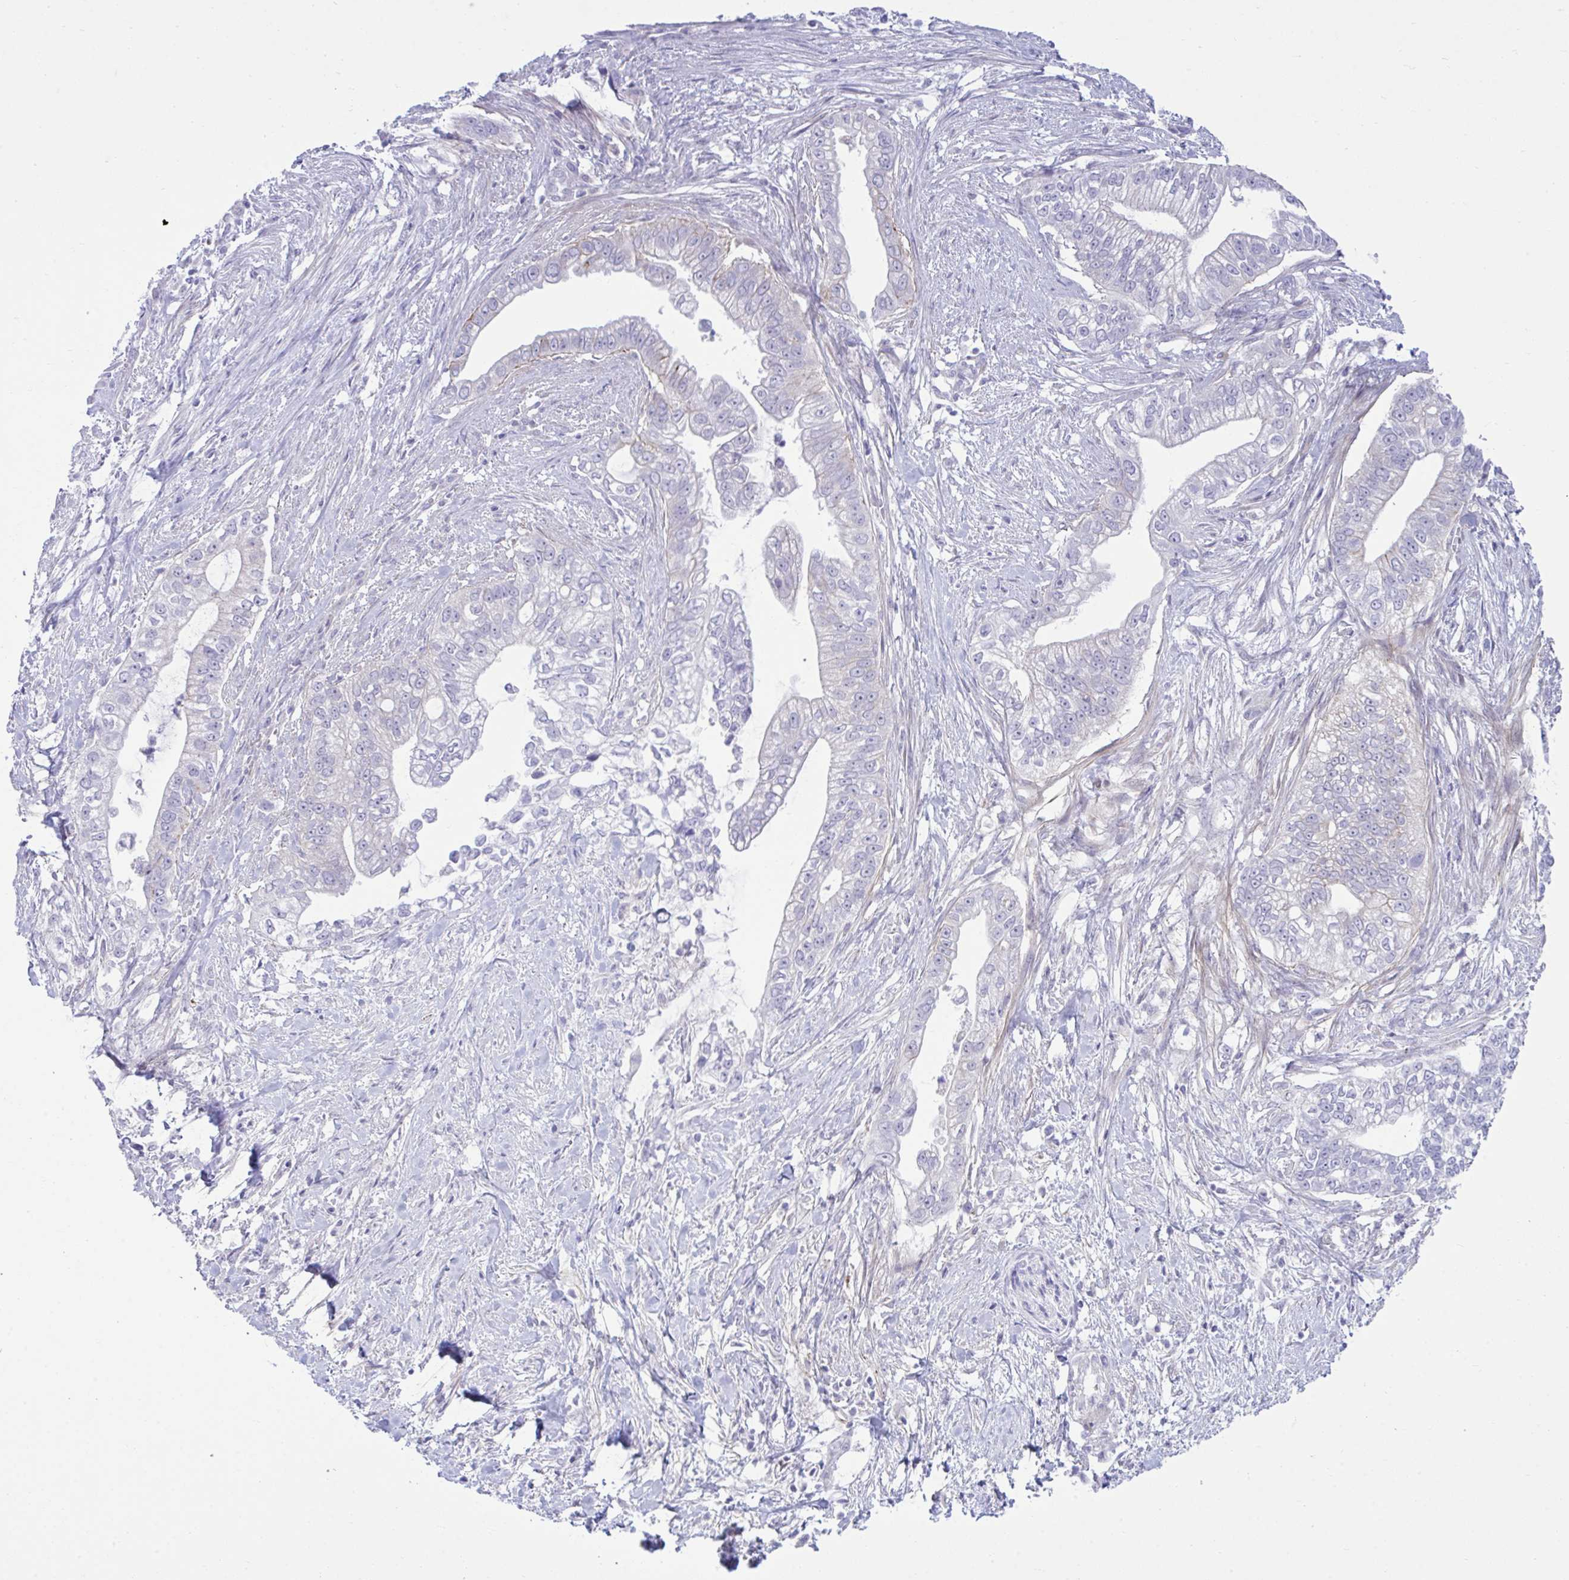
{"staining": {"intensity": "negative", "quantity": "none", "location": "none"}, "tissue": "pancreatic cancer", "cell_type": "Tumor cells", "image_type": "cancer", "snomed": [{"axis": "morphology", "description": "Adenocarcinoma, NOS"}, {"axis": "topography", "description": "Pancreas"}], "caption": "The histopathology image reveals no staining of tumor cells in pancreatic cancer (adenocarcinoma).", "gene": "MED9", "patient": {"sex": "male", "age": 70}}